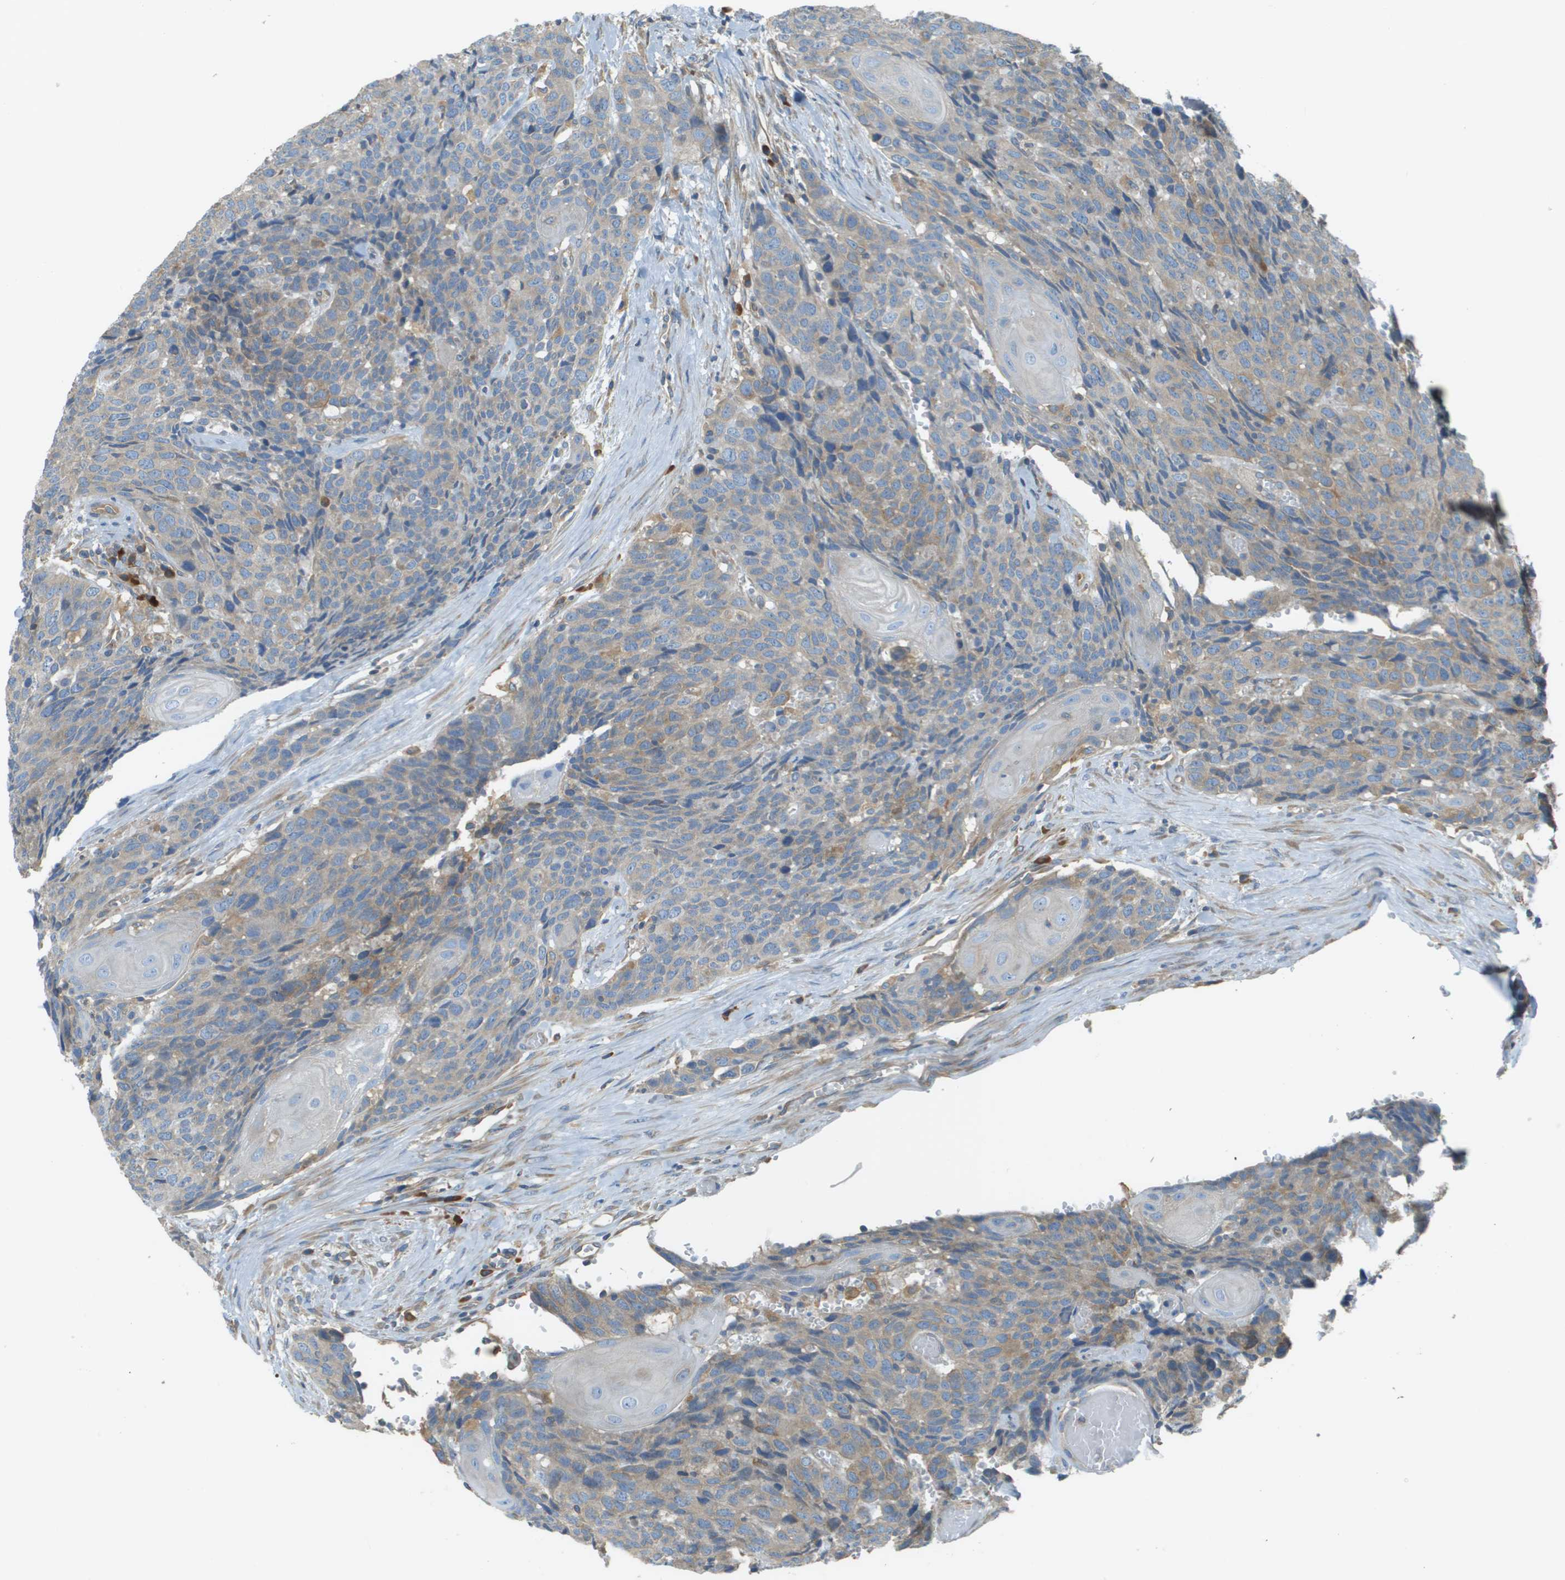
{"staining": {"intensity": "weak", "quantity": "25%-75%", "location": "cytoplasmic/membranous"}, "tissue": "head and neck cancer", "cell_type": "Tumor cells", "image_type": "cancer", "snomed": [{"axis": "morphology", "description": "Squamous cell carcinoma, NOS"}, {"axis": "topography", "description": "Head-Neck"}], "caption": "There is low levels of weak cytoplasmic/membranous positivity in tumor cells of squamous cell carcinoma (head and neck), as demonstrated by immunohistochemical staining (brown color).", "gene": "DNAJB11", "patient": {"sex": "male", "age": 66}}